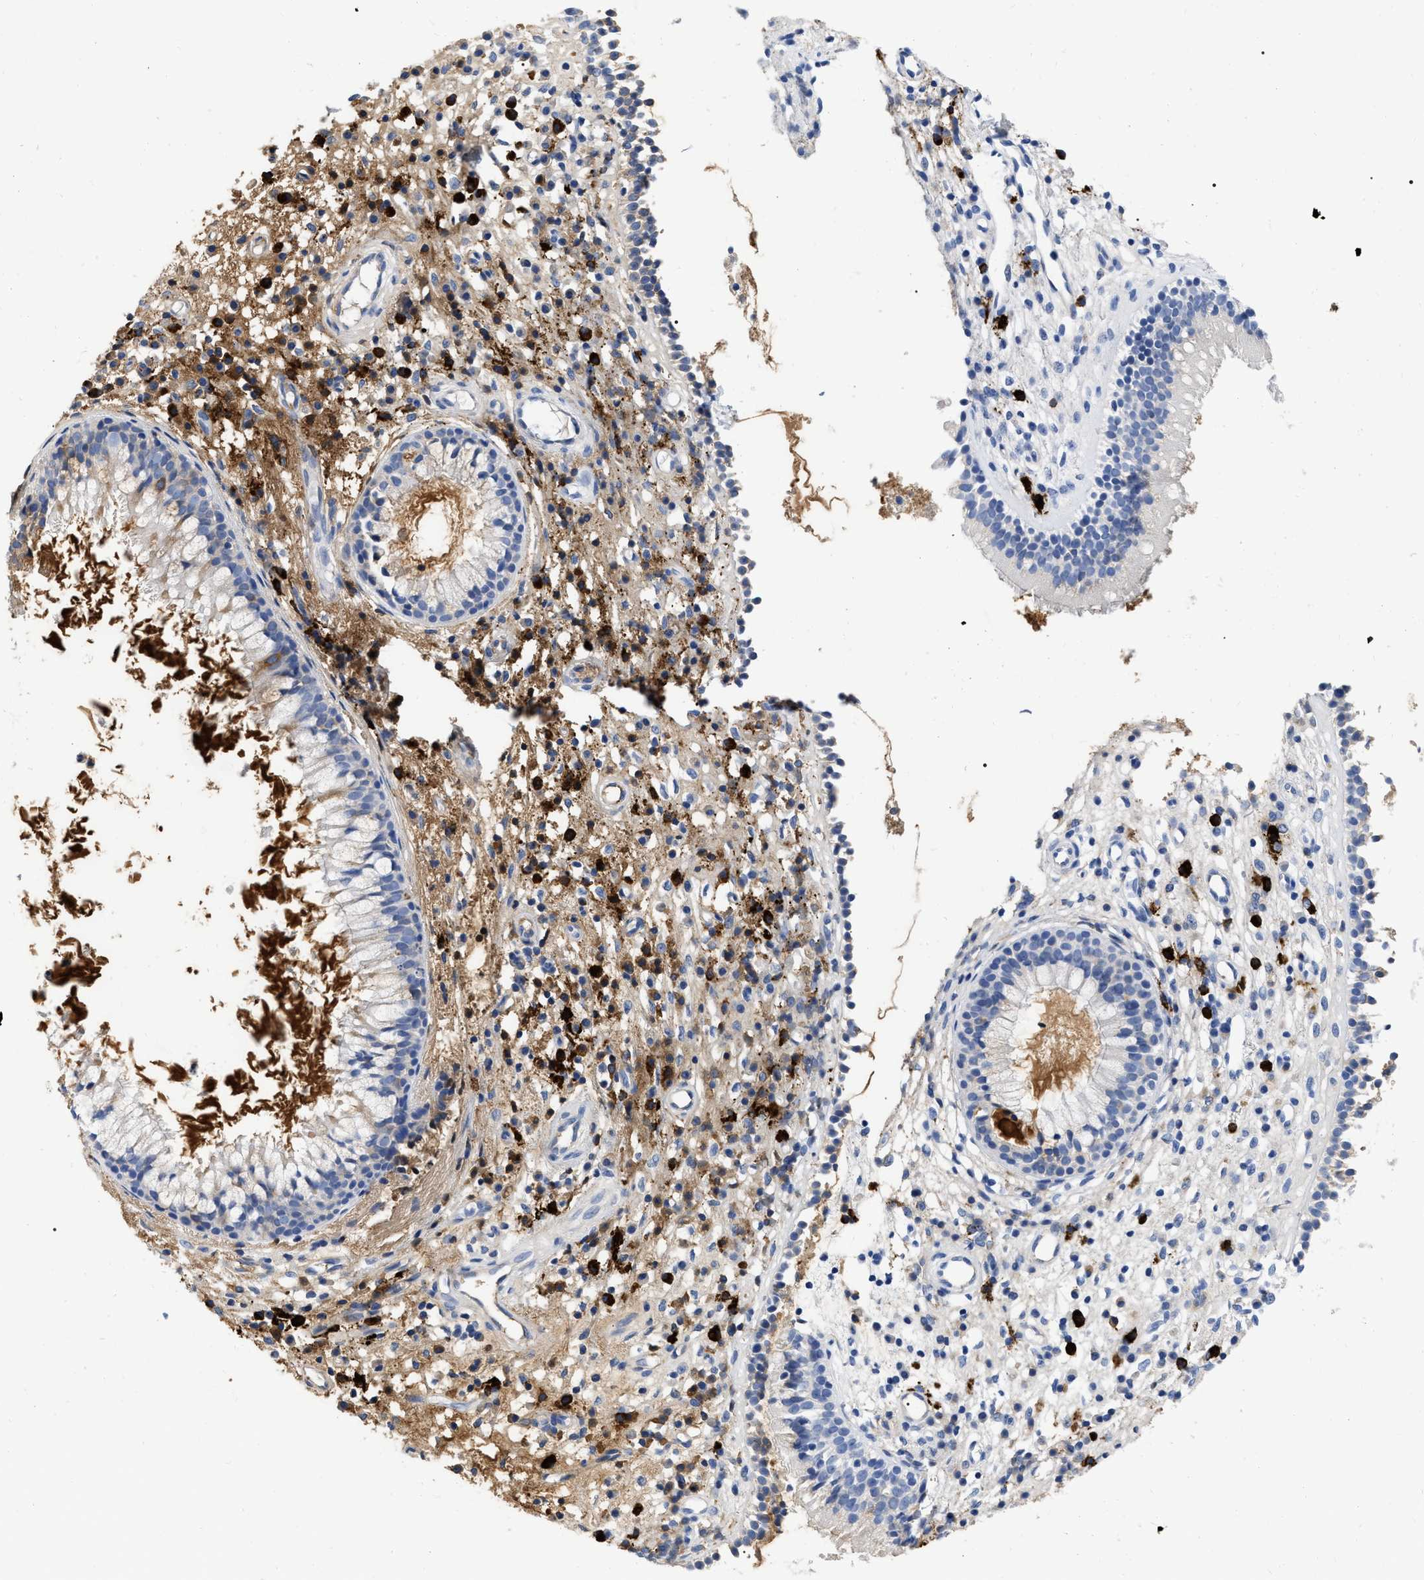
{"staining": {"intensity": "weak", "quantity": "<25%", "location": "cytoplasmic/membranous"}, "tissue": "nasopharynx", "cell_type": "Respiratory epithelial cells", "image_type": "normal", "snomed": [{"axis": "morphology", "description": "Normal tissue, NOS"}, {"axis": "topography", "description": "Nasopharynx"}], "caption": "DAB (3,3'-diaminobenzidine) immunohistochemical staining of normal nasopharynx shows no significant staining in respiratory epithelial cells.", "gene": "IGHV5", "patient": {"sex": "male", "age": 21}}